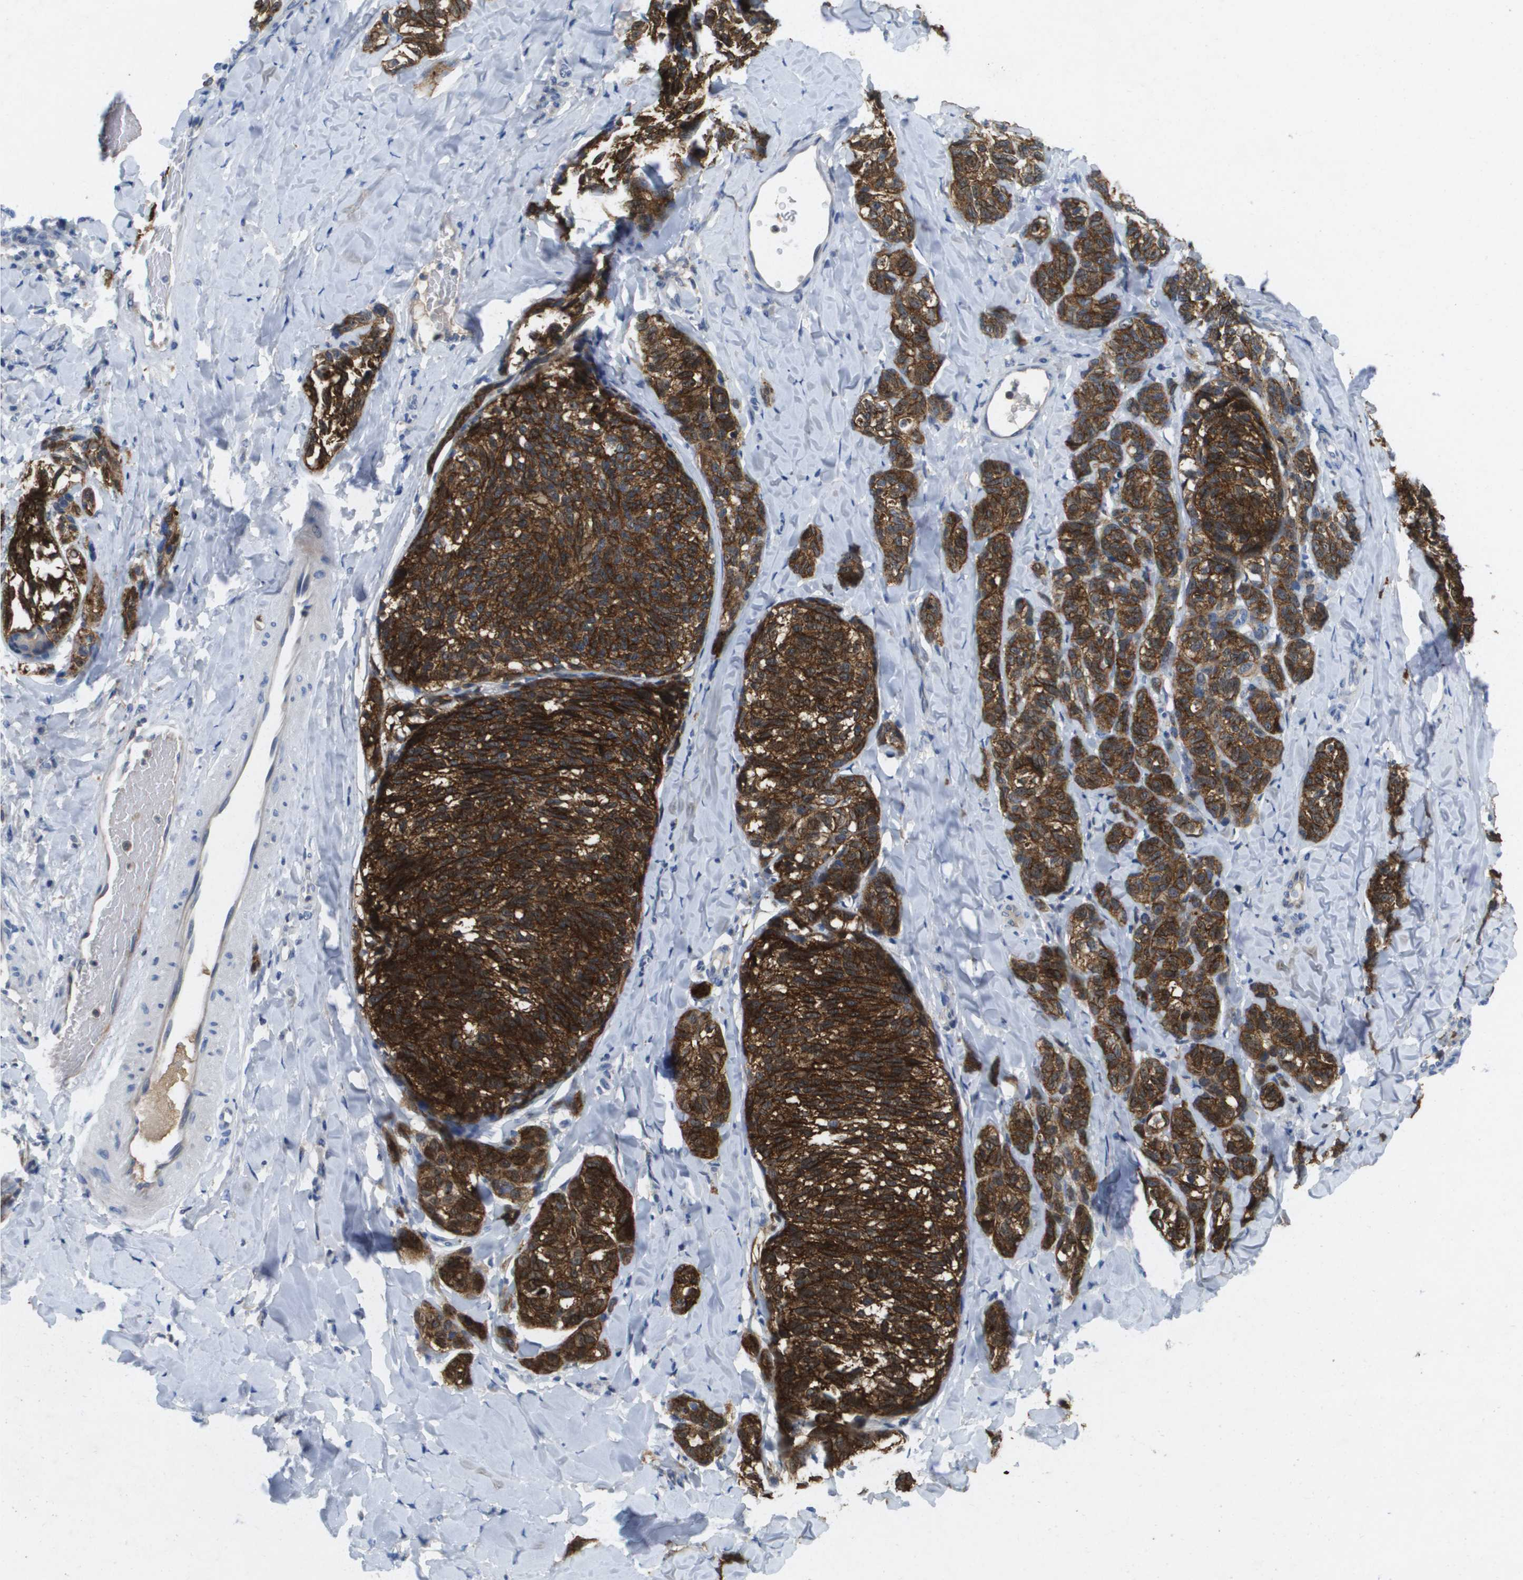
{"staining": {"intensity": "strong", "quantity": ">75%", "location": "cytoplasmic/membranous,nuclear"}, "tissue": "melanoma", "cell_type": "Tumor cells", "image_type": "cancer", "snomed": [{"axis": "morphology", "description": "Malignant melanoma, NOS"}, {"axis": "topography", "description": "Skin"}], "caption": "Melanoma stained with IHC demonstrates strong cytoplasmic/membranous and nuclear staining in approximately >75% of tumor cells.", "gene": "LIPG", "patient": {"sex": "female", "age": 73}}